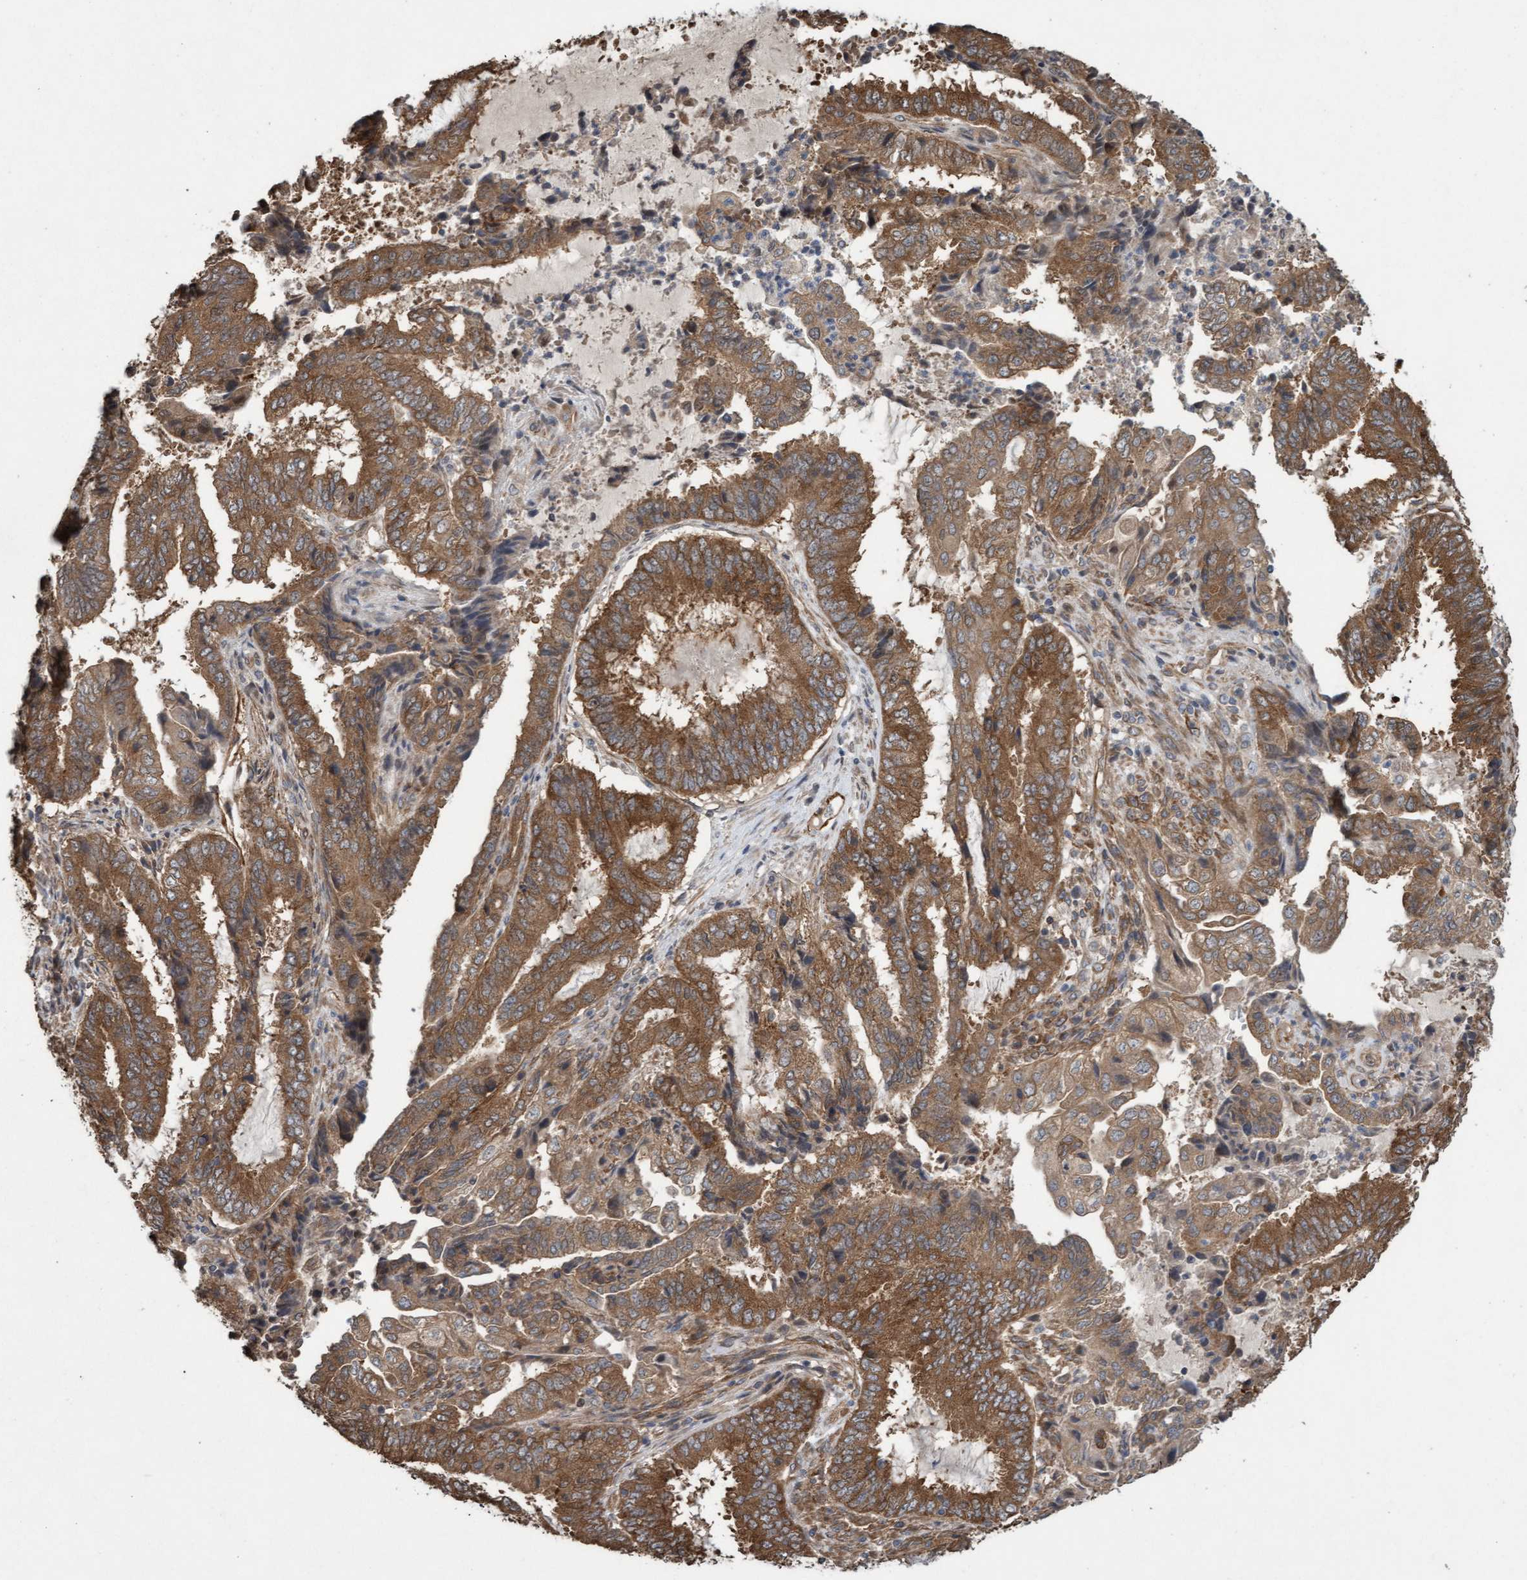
{"staining": {"intensity": "strong", "quantity": ">75%", "location": "cytoplasmic/membranous"}, "tissue": "endometrial cancer", "cell_type": "Tumor cells", "image_type": "cancer", "snomed": [{"axis": "morphology", "description": "Adenocarcinoma, NOS"}, {"axis": "topography", "description": "Endometrium"}], "caption": "Protein analysis of endometrial cancer tissue exhibits strong cytoplasmic/membranous positivity in about >75% of tumor cells. Nuclei are stained in blue.", "gene": "CDC42EP4", "patient": {"sex": "female", "age": 51}}